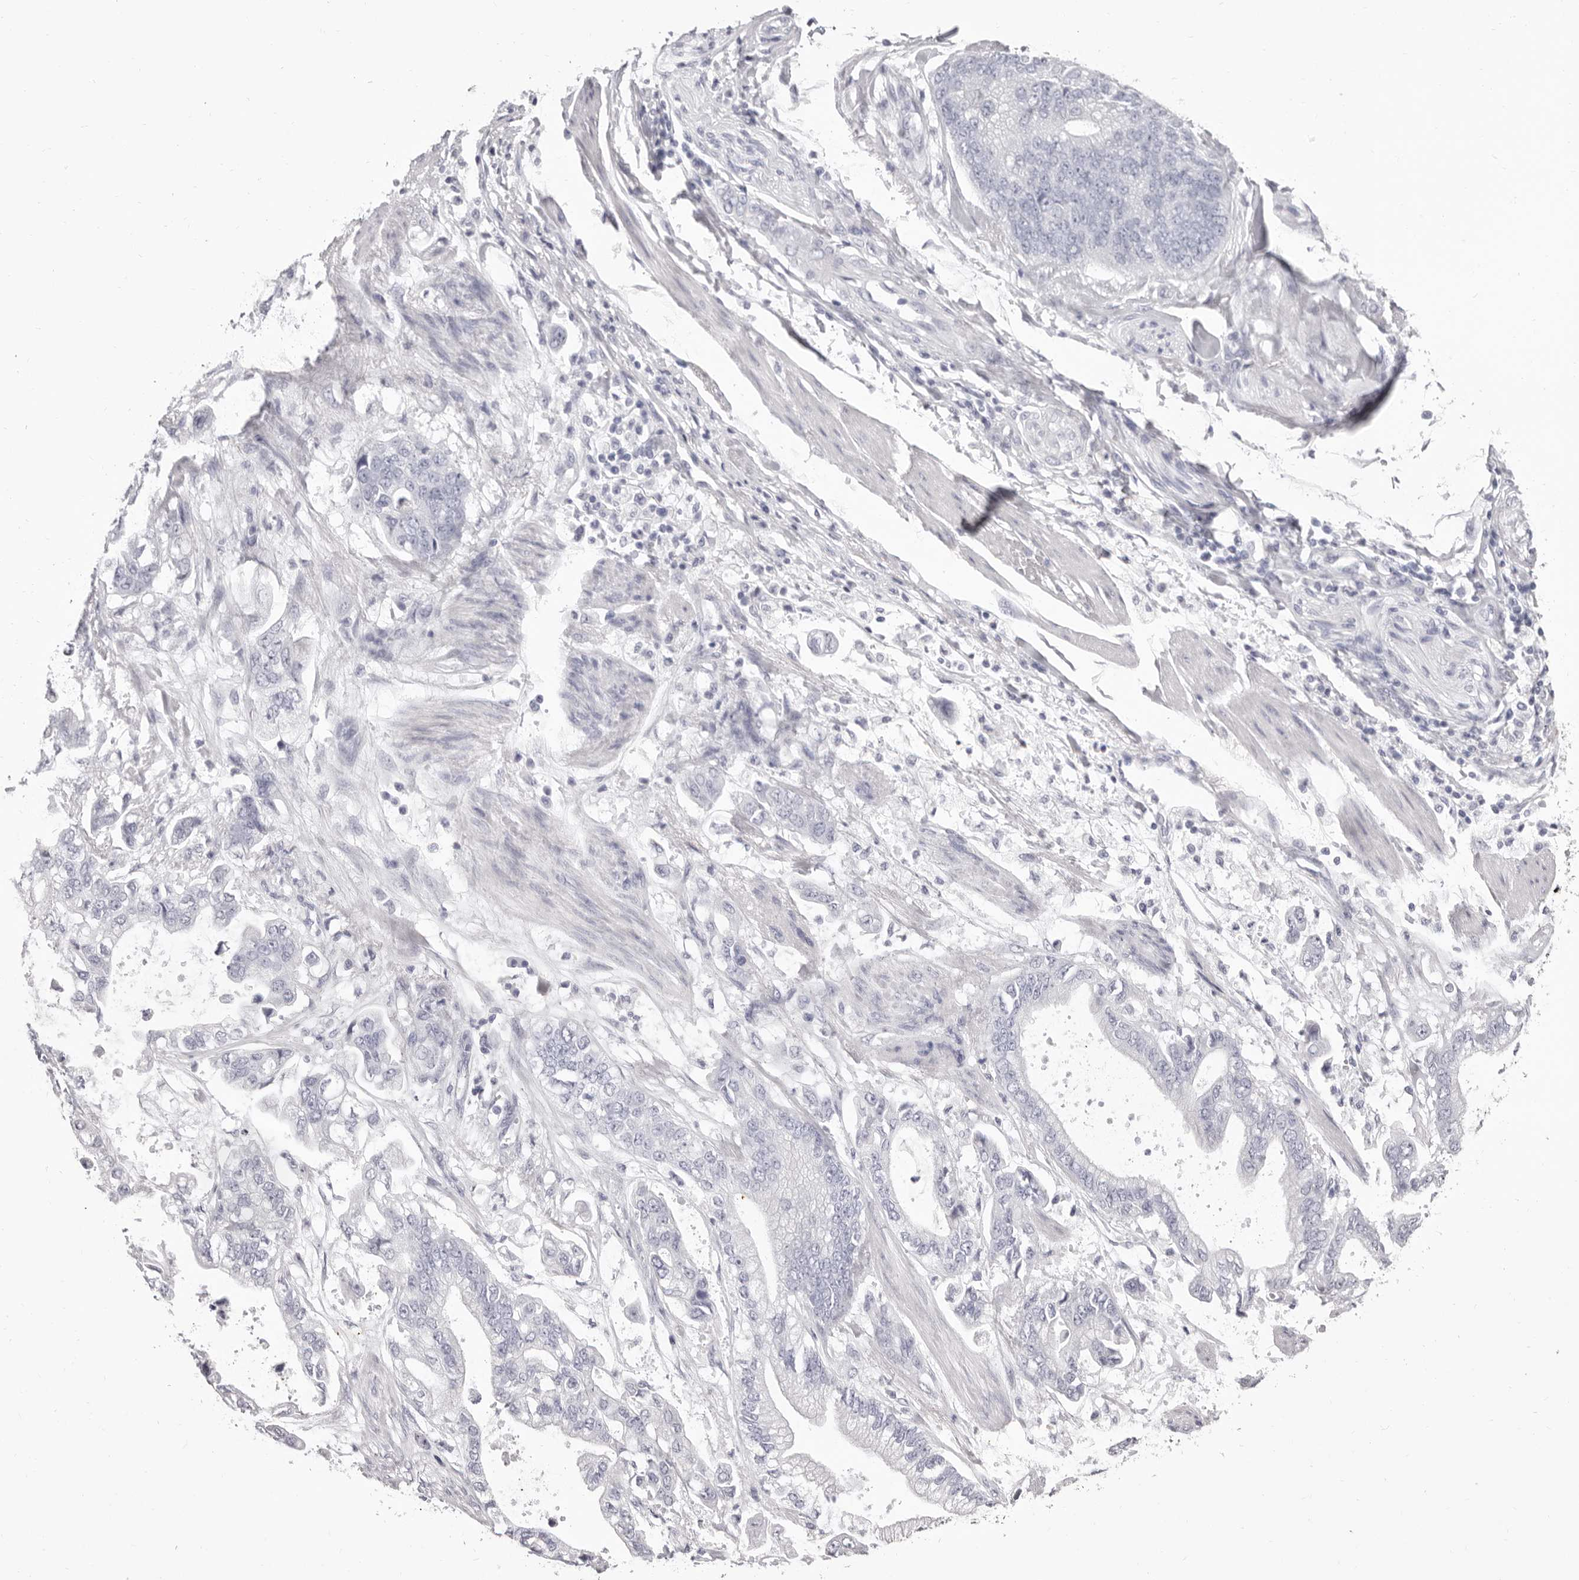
{"staining": {"intensity": "negative", "quantity": "none", "location": "none"}, "tissue": "stomach cancer", "cell_type": "Tumor cells", "image_type": "cancer", "snomed": [{"axis": "morphology", "description": "Normal tissue, NOS"}, {"axis": "morphology", "description": "Adenocarcinoma, NOS"}, {"axis": "topography", "description": "Stomach"}], "caption": "Immunohistochemistry (IHC) image of neoplastic tissue: stomach cancer stained with DAB displays no significant protein staining in tumor cells.", "gene": "LPO", "patient": {"sex": "male", "age": 62}}